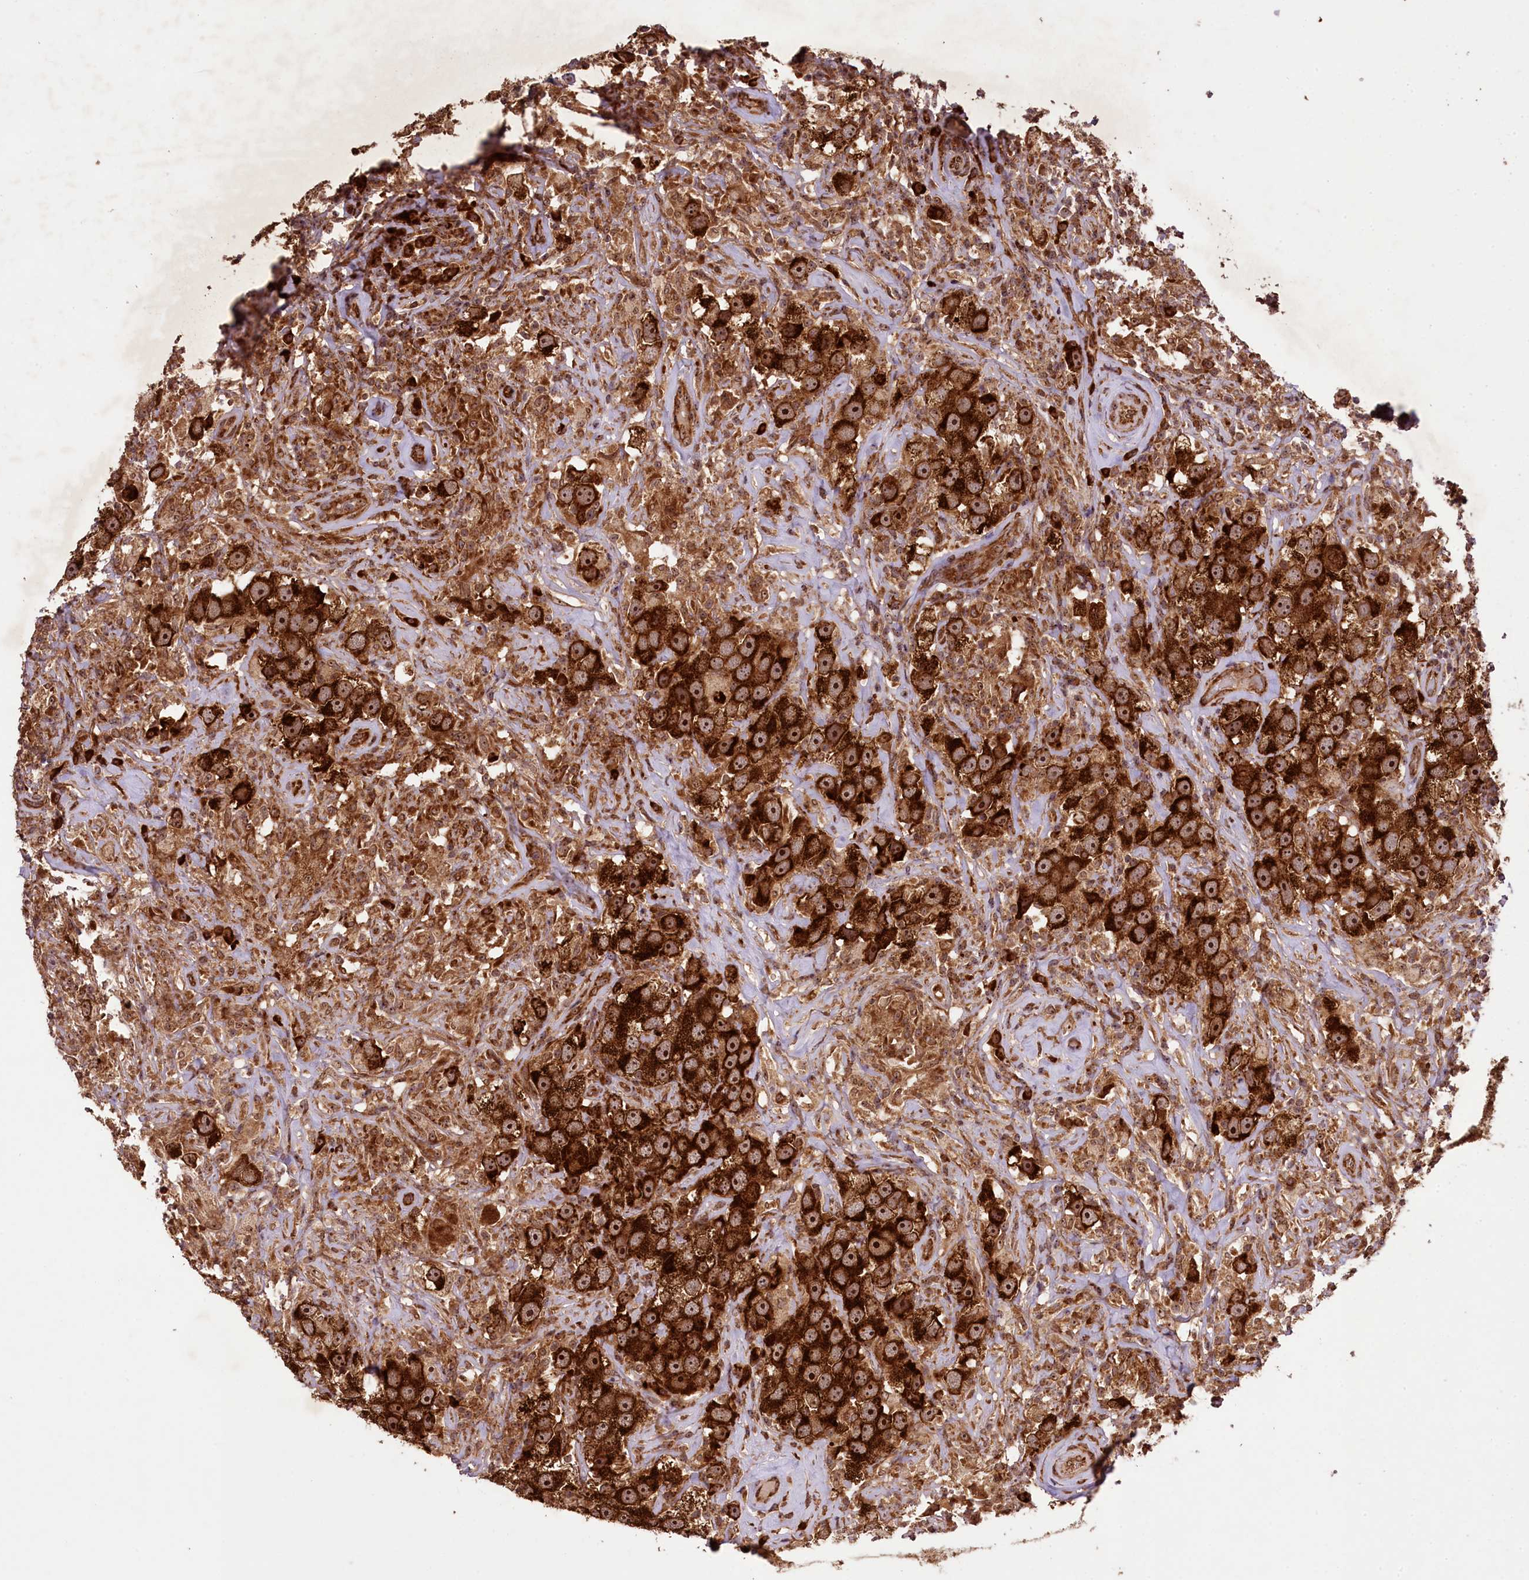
{"staining": {"intensity": "strong", "quantity": ">75%", "location": "cytoplasmic/membranous,nuclear"}, "tissue": "testis cancer", "cell_type": "Tumor cells", "image_type": "cancer", "snomed": [{"axis": "morphology", "description": "Seminoma, NOS"}, {"axis": "topography", "description": "Testis"}], "caption": "A high-resolution micrograph shows immunohistochemistry (IHC) staining of testis seminoma, which demonstrates strong cytoplasmic/membranous and nuclear staining in approximately >75% of tumor cells.", "gene": "LARP4", "patient": {"sex": "male", "age": 49}}